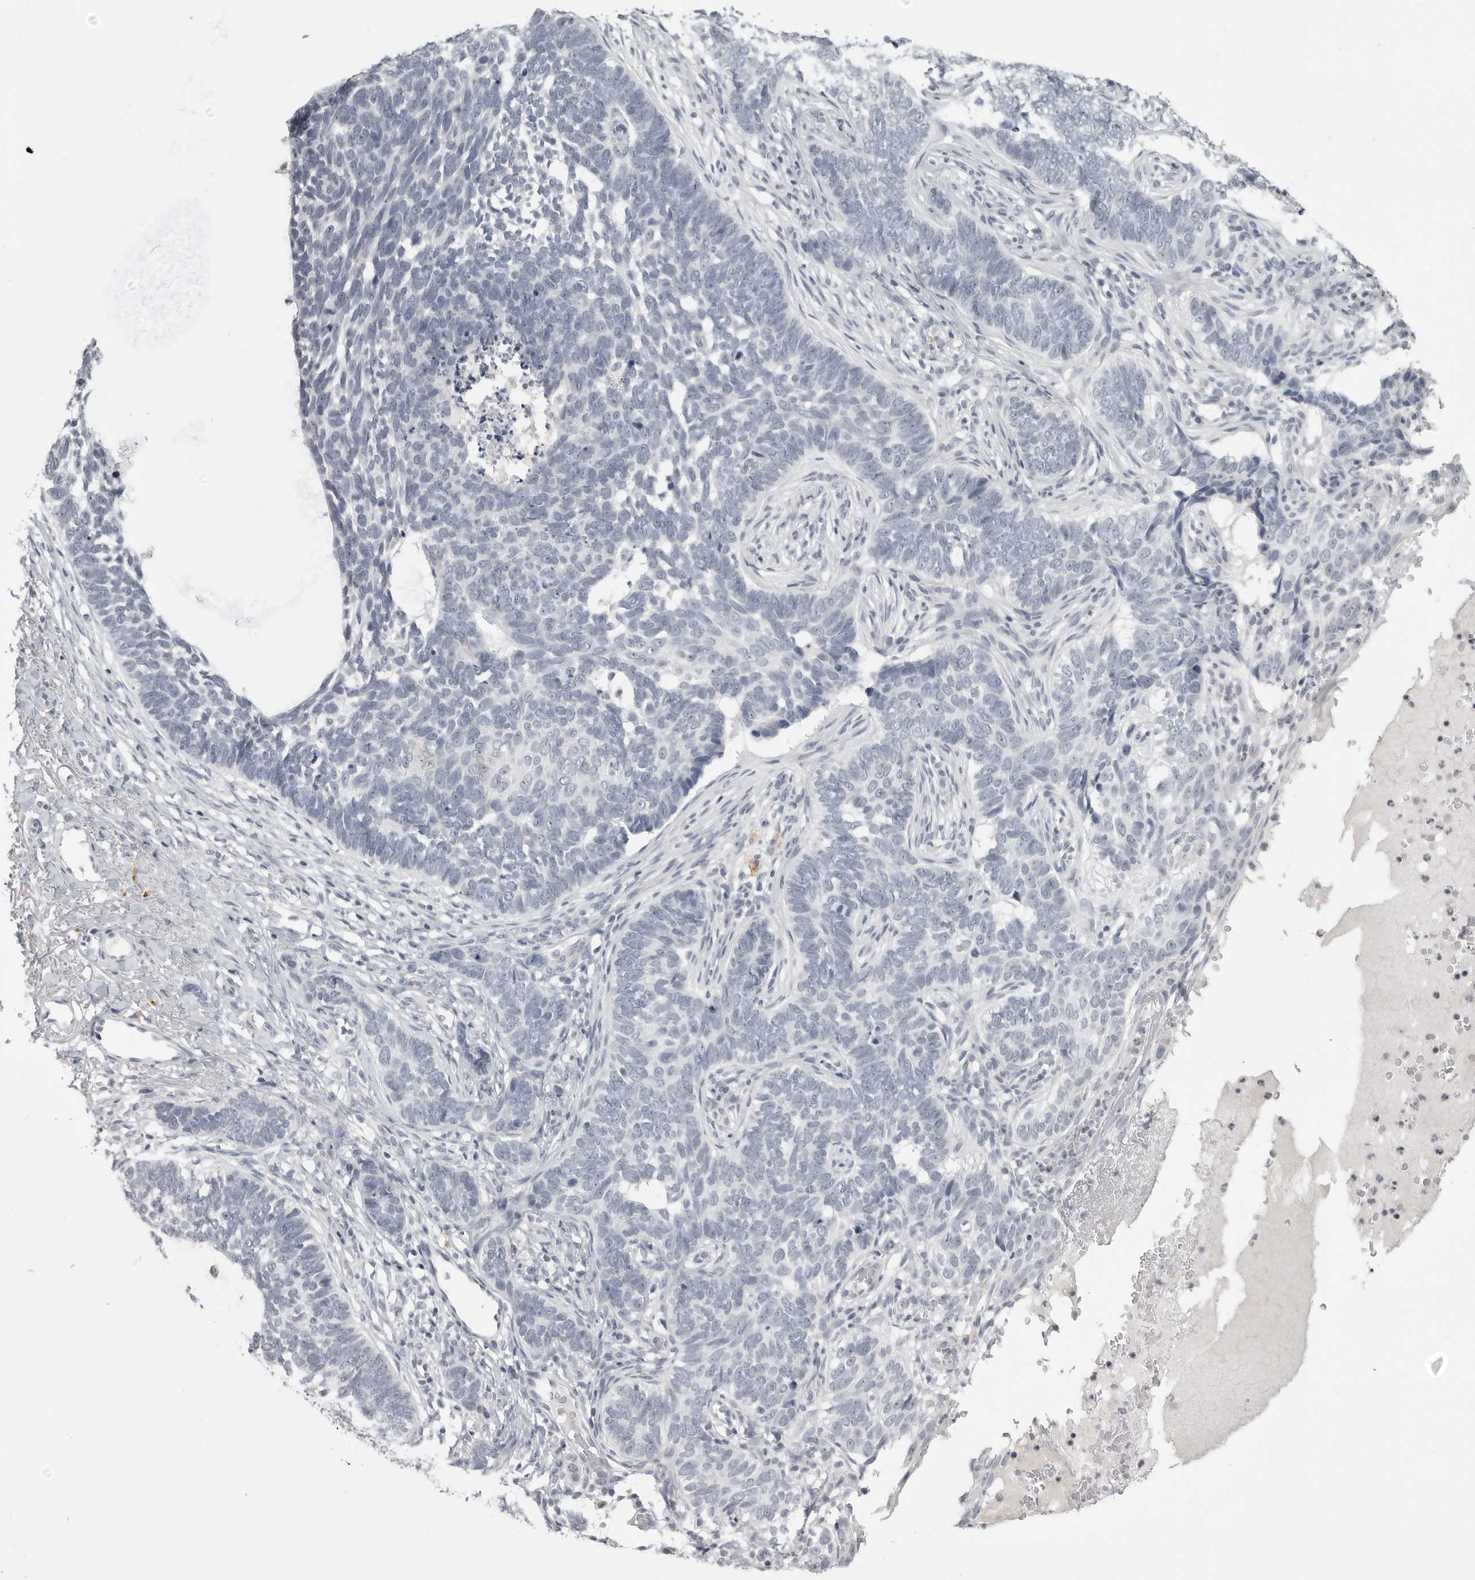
{"staining": {"intensity": "negative", "quantity": "none", "location": "none"}, "tissue": "skin cancer", "cell_type": "Tumor cells", "image_type": "cancer", "snomed": [{"axis": "morphology", "description": "Normal tissue, NOS"}, {"axis": "morphology", "description": "Basal cell carcinoma"}, {"axis": "topography", "description": "Skin"}], "caption": "A histopathology image of basal cell carcinoma (skin) stained for a protein reveals no brown staining in tumor cells.", "gene": "PRSS1", "patient": {"sex": "male", "age": 77}}